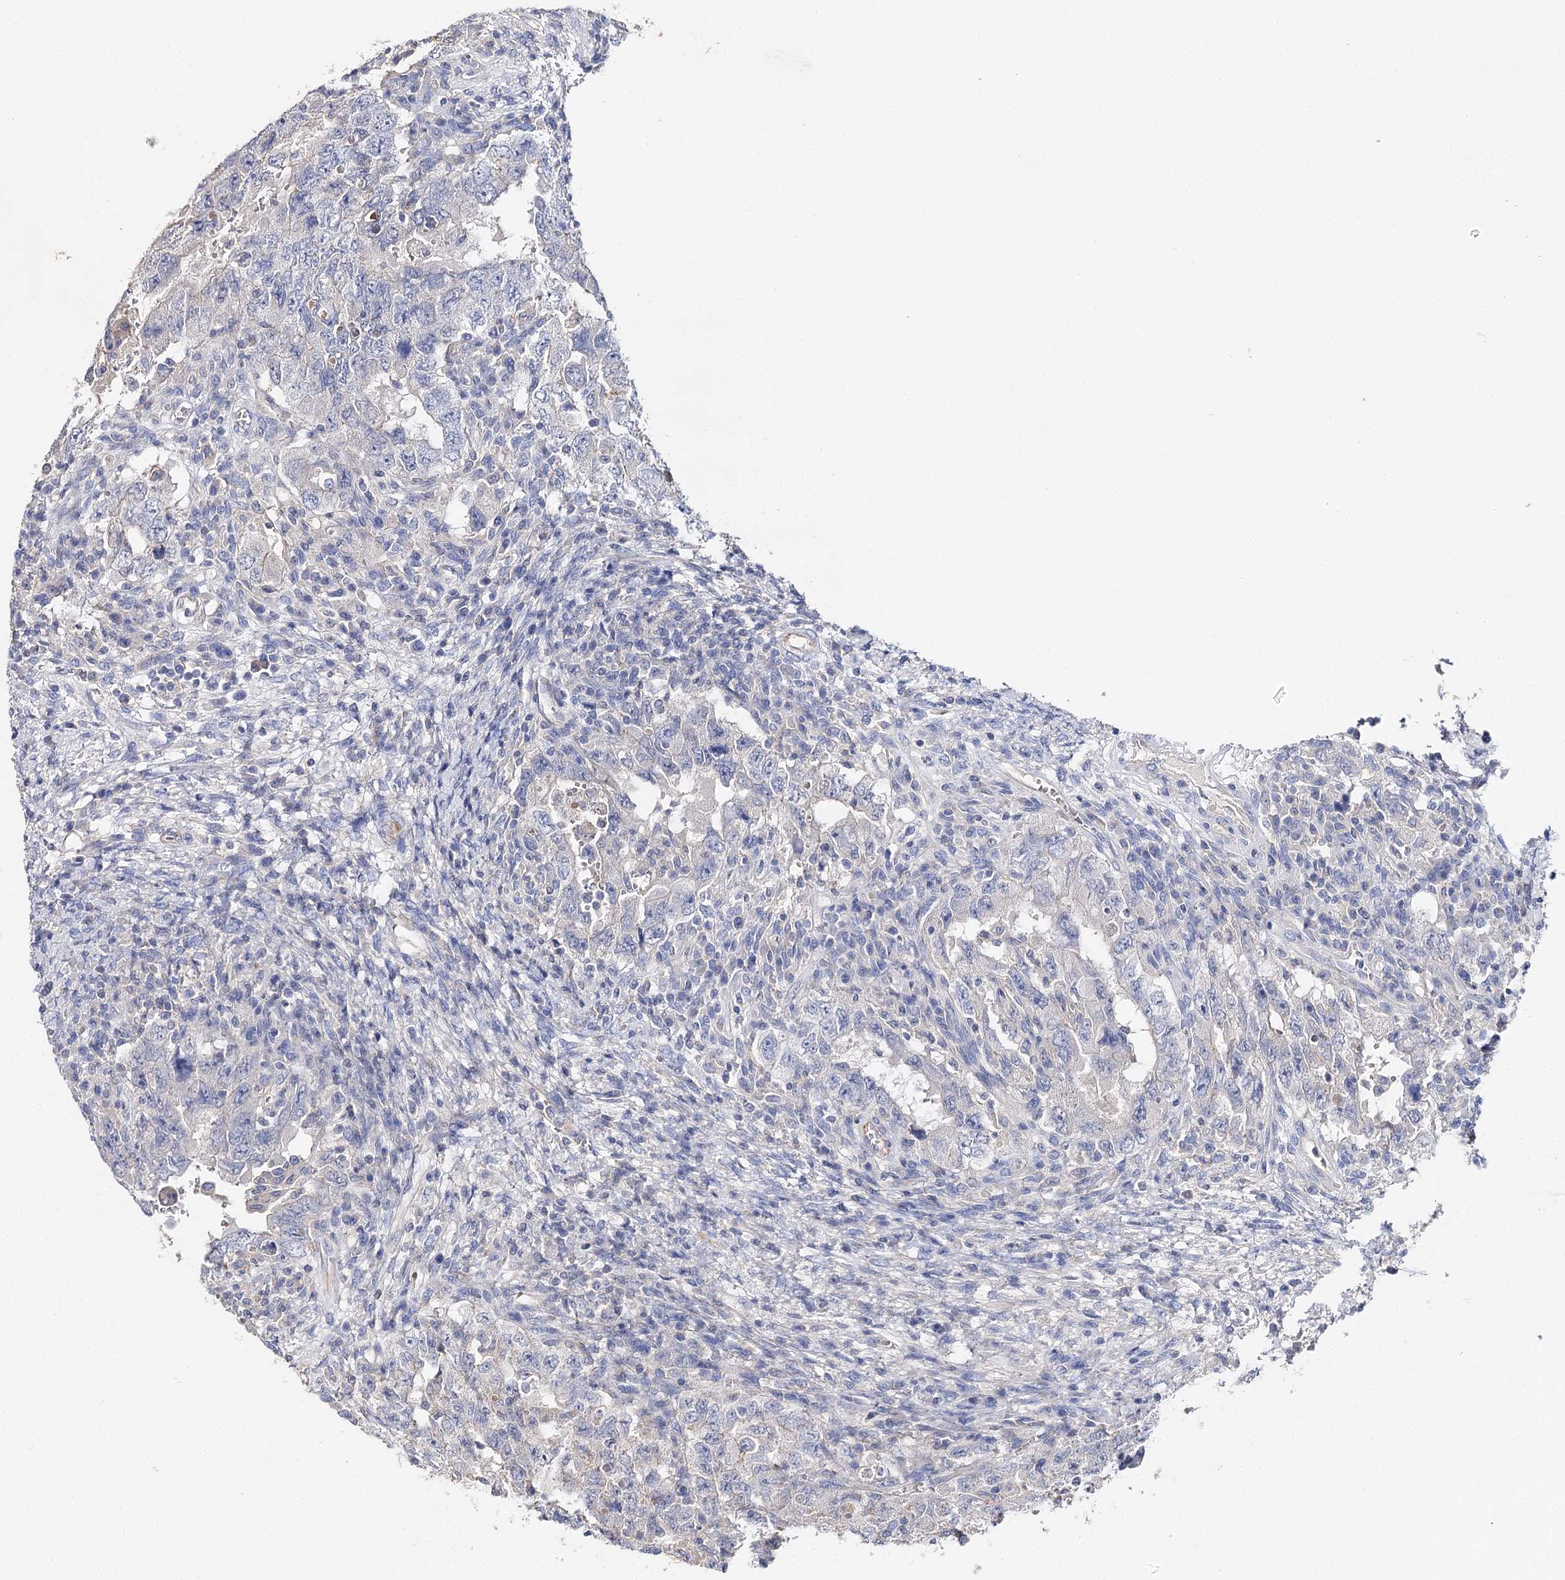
{"staining": {"intensity": "negative", "quantity": "none", "location": "none"}, "tissue": "testis cancer", "cell_type": "Tumor cells", "image_type": "cancer", "snomed": [{"axis": "morphology", "description": "Carcinoma, Embryonal, NOS"}, {"axis": "topography", "description": "Testis"}], "caption": "This photomicrograph is of embryonal carcinoma (testis) stained with immunohistochemistry to label a protein in brown with the nuclei are counter-stained blue. There is no expression in tumor cells.", "gene": "EPYC", "patient": {"sex": "male", "age": 26}}